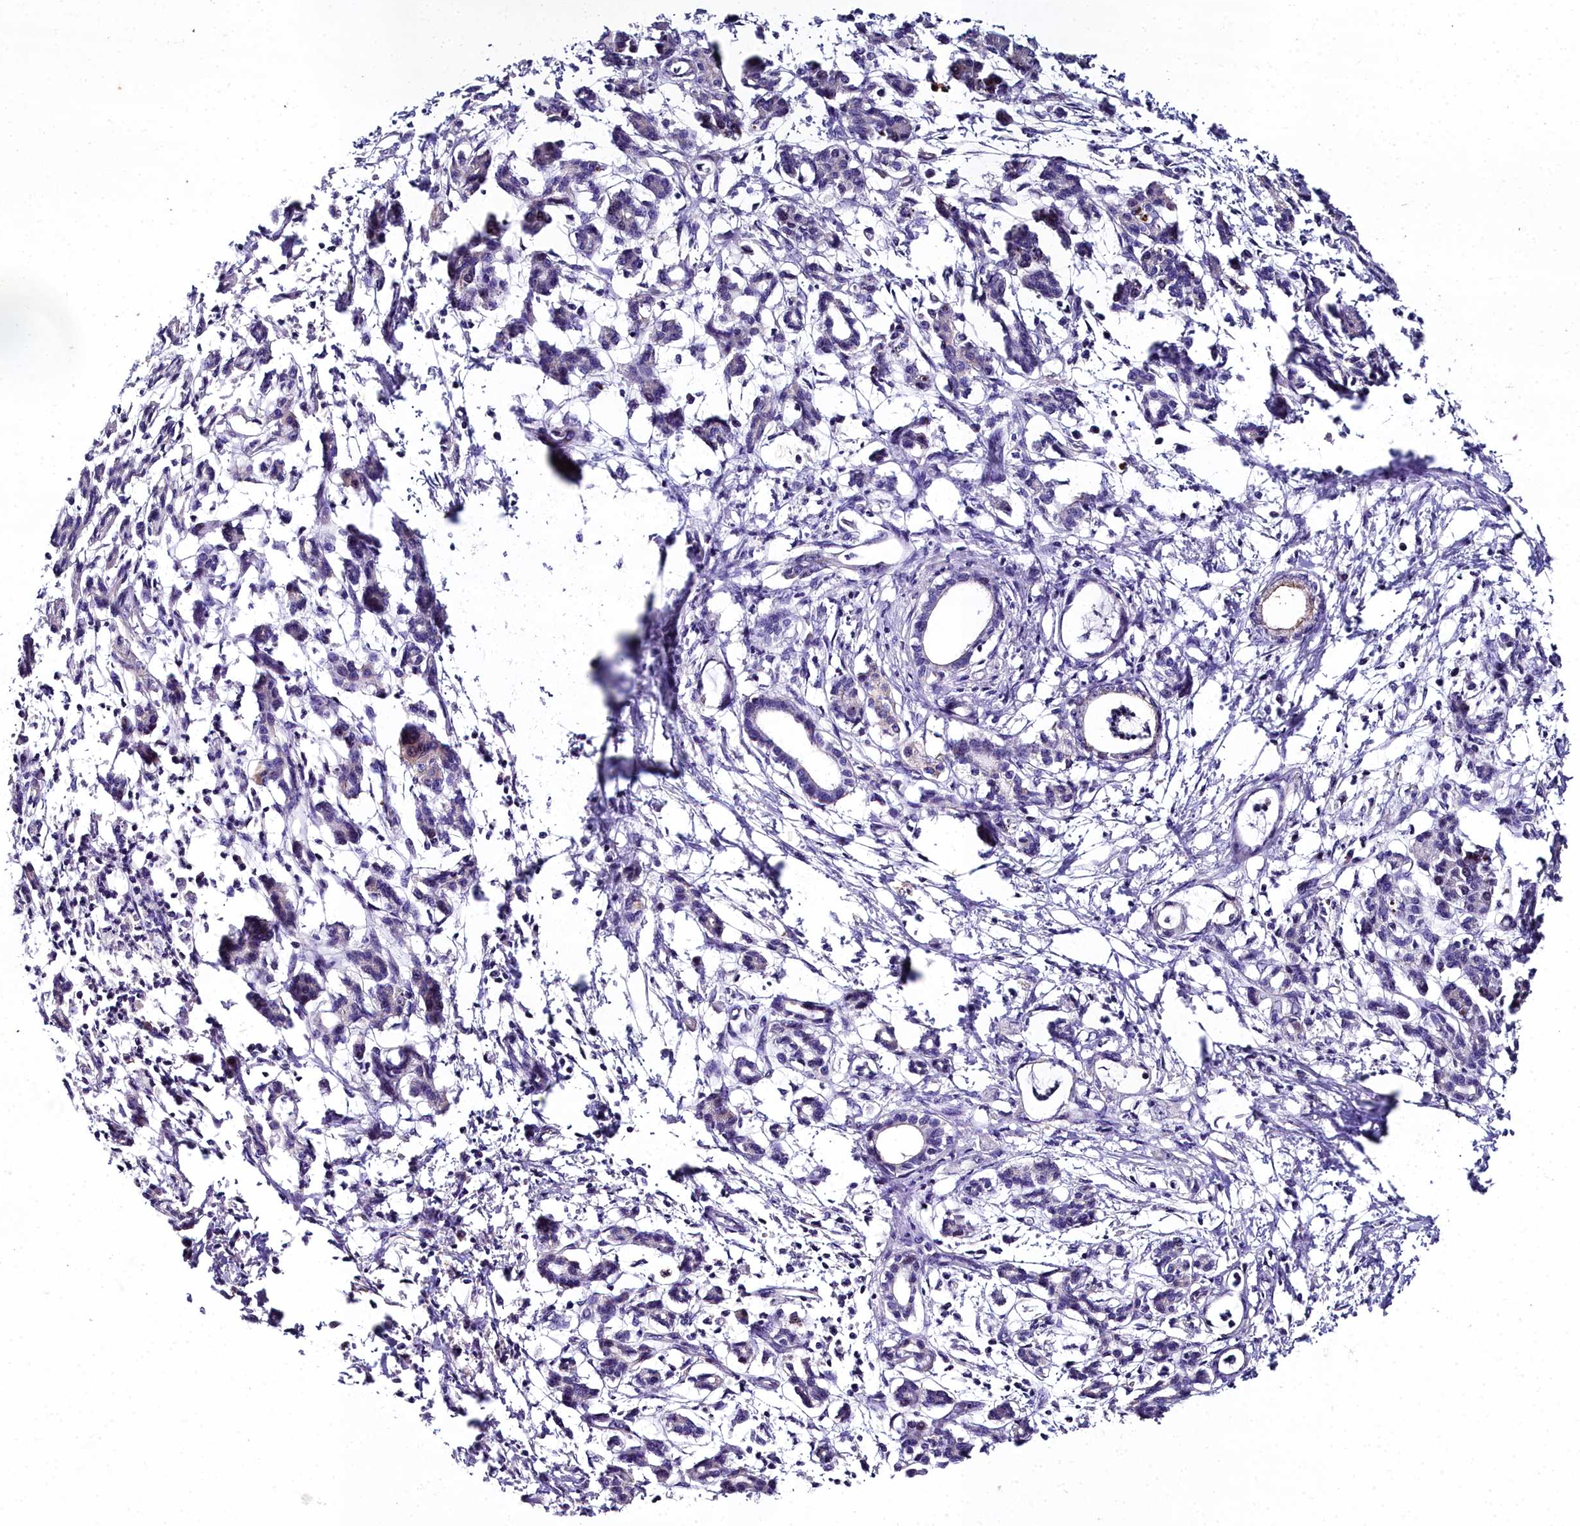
{"staining": {"intensity": "negative", "quantity": "none", "location": "none"}, "tissue": "pancreatic cancer", "cell_type": "Tumor cells", "image_type": "cancer", "snomed": [{"axis": "morphology", "description": "Adenocarcinoma, NOS"}, {"axis": "topography", "description": "Pancreas"}], "caption": "Immunohistochemistry (IHC) of human adenocarcinoma (pancreatic) reveals no staining in tumor cells.", "gene": "NT5M", "patient": {"sex": "female", "age": 55}}